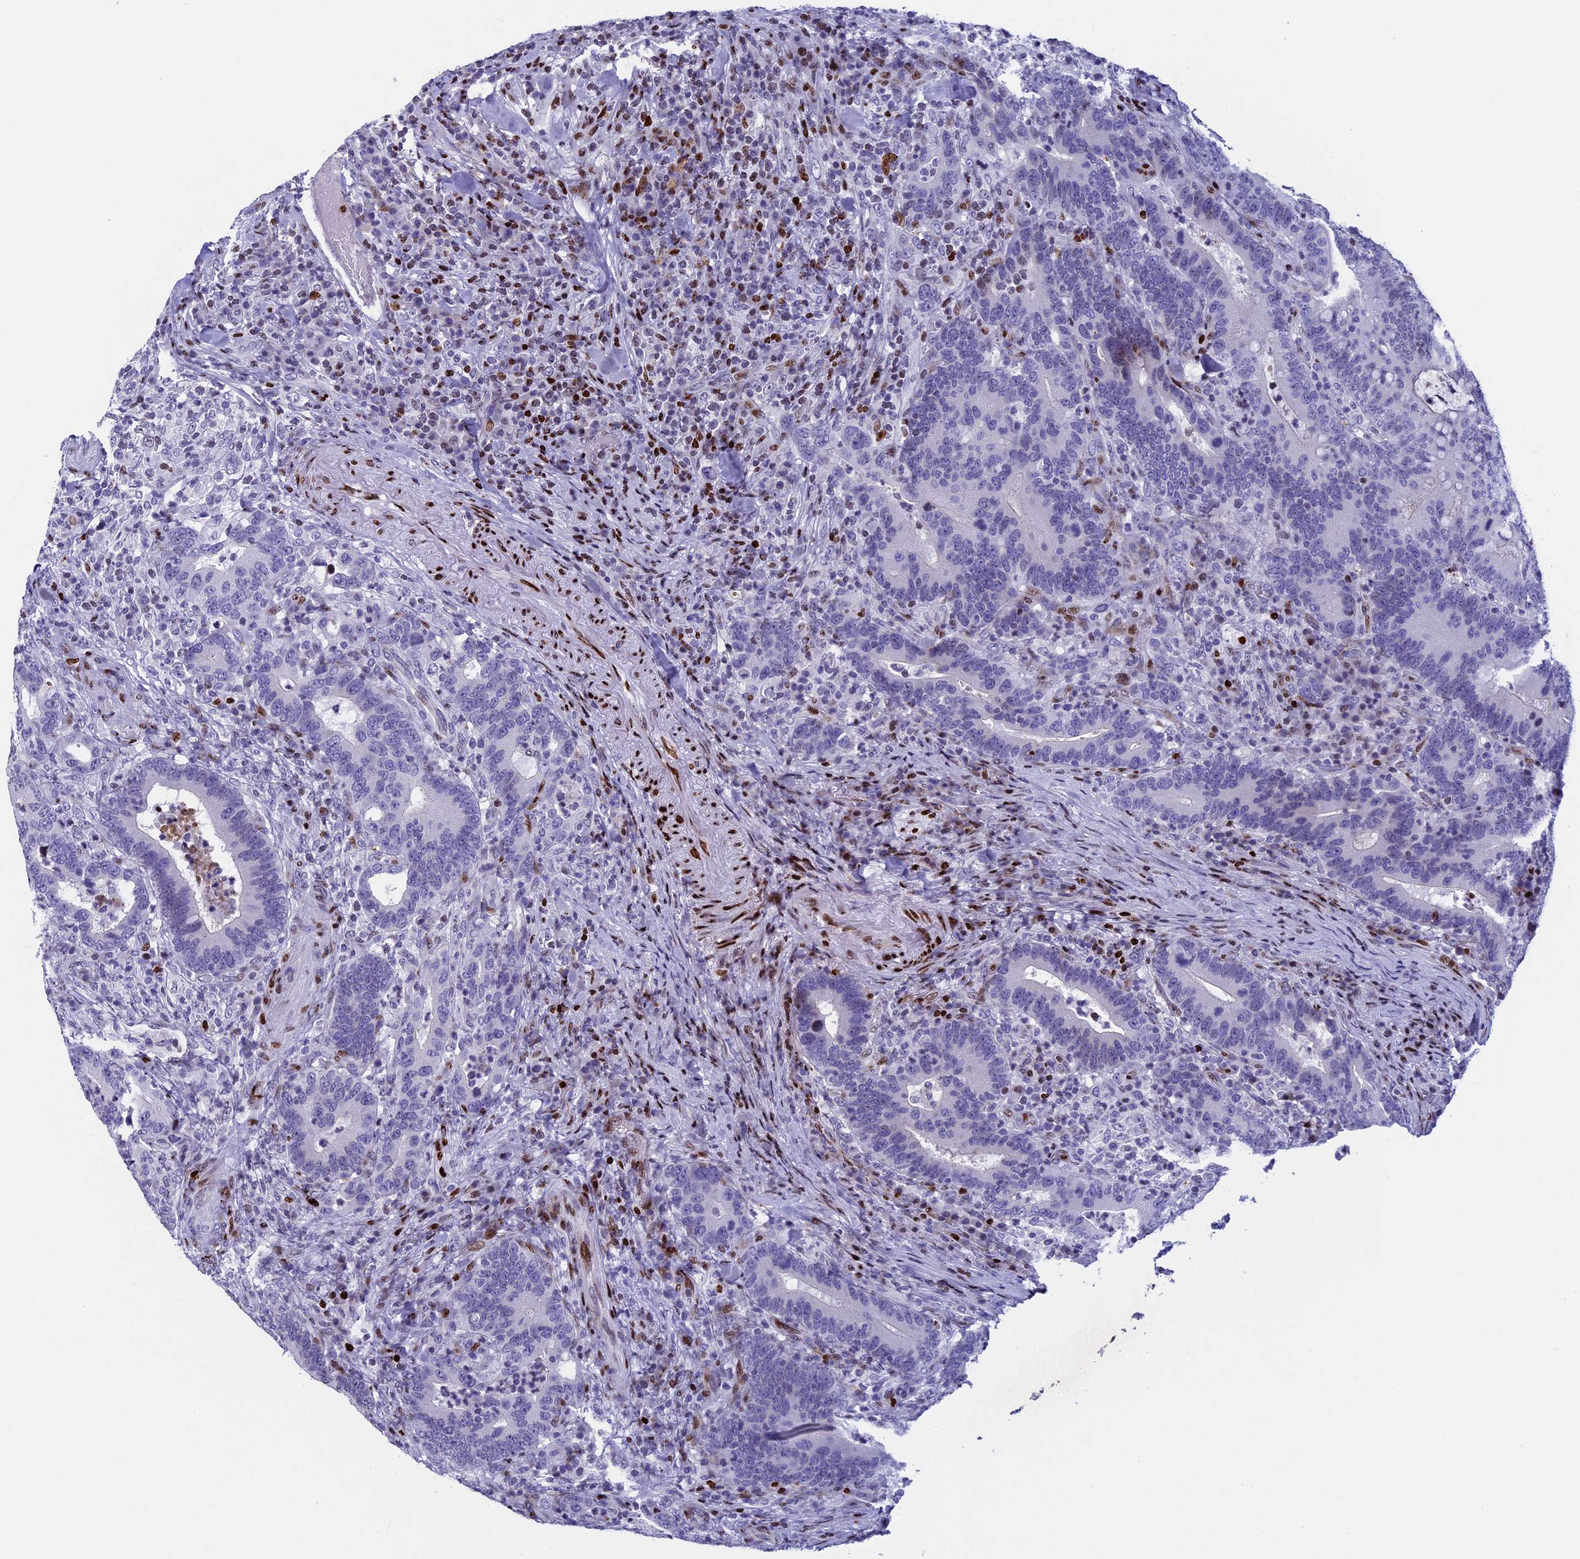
{"staining": {"intensity": "strong", "quantity": "<25%", "location": "nuclear"}, "tissue": "colorectal cancer", "cell_type": "Tumor cells", "image_type": "cancer", "snomed": [{"axis": "morphology", "description": "Adenocarcinoma, NOS"}, {"axis": "topography", "description": "Colon"}], "caption": "Protein expression analysis of human colorectal adenocarcinoma reveals strong nuclear staining in about <25% of tumor cells.", "gene": "BTBD3", "patient": {"sex": "female", "age": 66}}